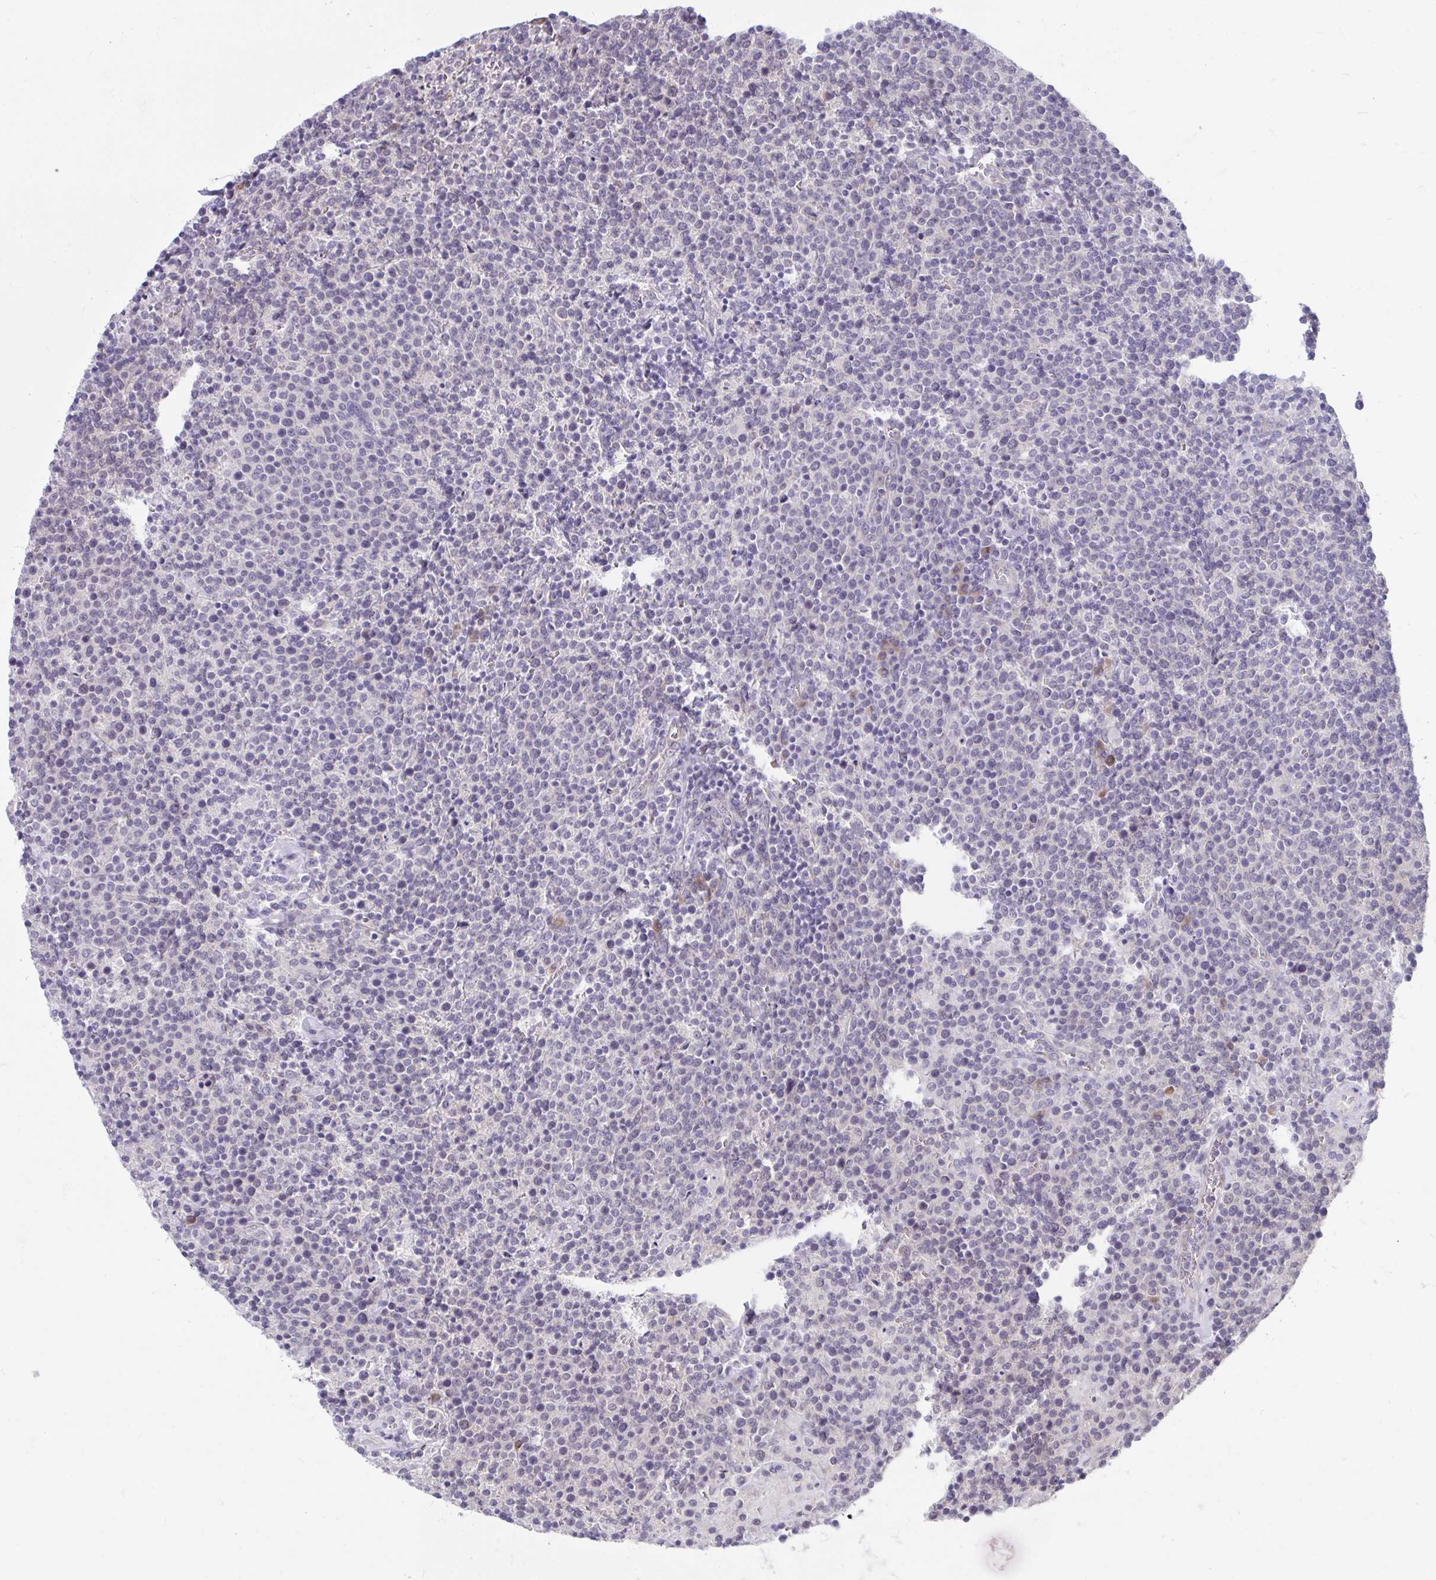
{"staining": {"intensity": "negative", "quantity": "none", "location": "none"}, "tissue": "lymphoma", "cell_type": "Tumor cells", "image_type": "cancer", "snomed": [{"axis": "morphology", "description": "Malignant lymphoma, non-Hodgkin's type, High grade"}, {"axis": "topography", "description": "Lymph node"}], "caption": "An immunohistochemistry histopathology image of high-grade malignant lymphoma, non-Hodgkin's type is shown. There is no staining in tumor cells of high-grade malignant lymphoma, non-Hodgkin's type. (Brightfield microscopy of DAB (3,3'-diaminobenzidine) IHC at high magnification).", "gene": "SELENON", "patient": {"sex": "male", "age": 61}}